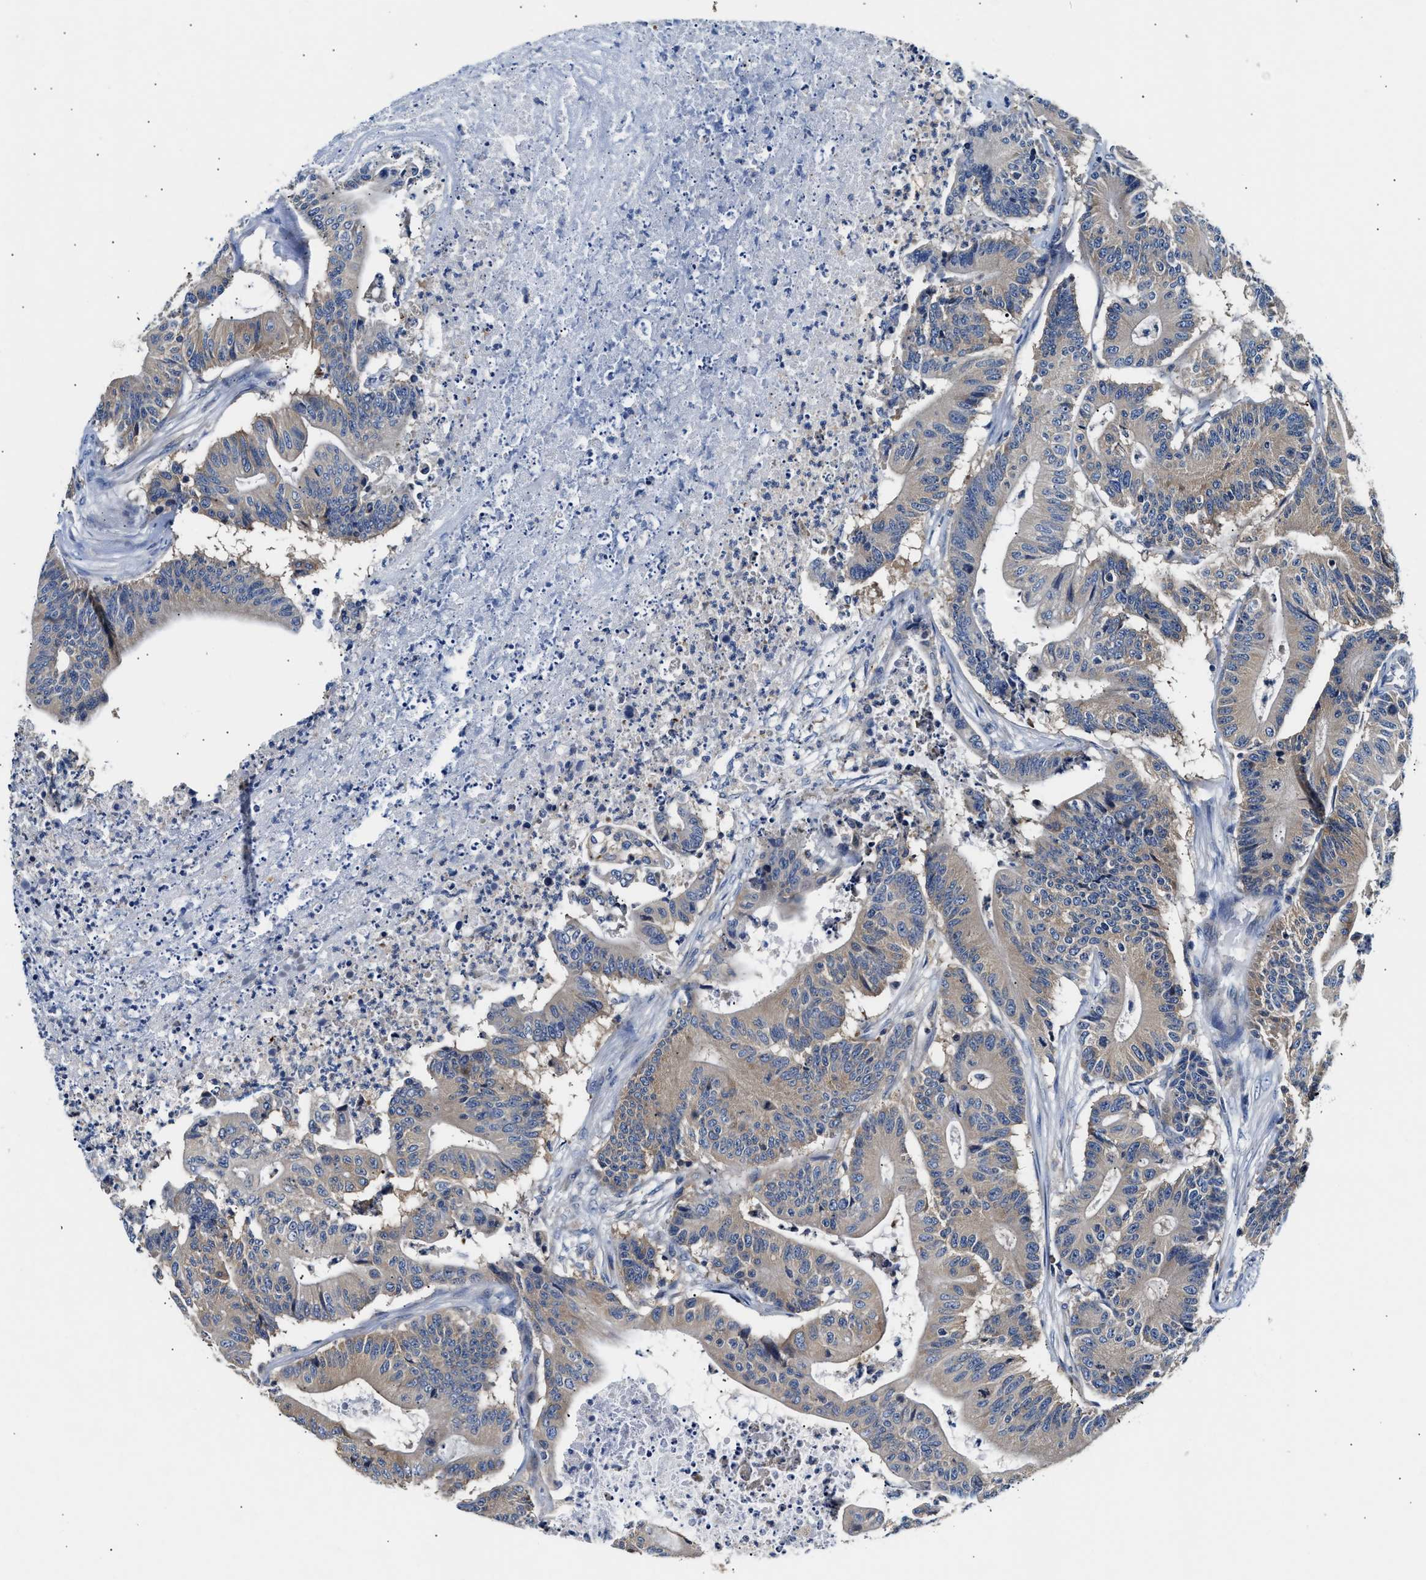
{"staining": {"intensity": "weak", "quantity": "<25%", "location": "cytoplasmic/membranous"}, "tissue": "colorectal cancer", "cell_type": "Tumor cells", "image_type": "cancer", "snomed": [{"axis": "morphology", "description": "Adenocarcinoma, NOS"}, {"axis": "topography", "description": "Colon"}], "caption": "Adenocarcinoma (colorectal) was stained to show a protein in brown. There is no significant expression in tumor cells.", "gene": "FAM185A", "patient": {"sex": "female", "age": 84}}